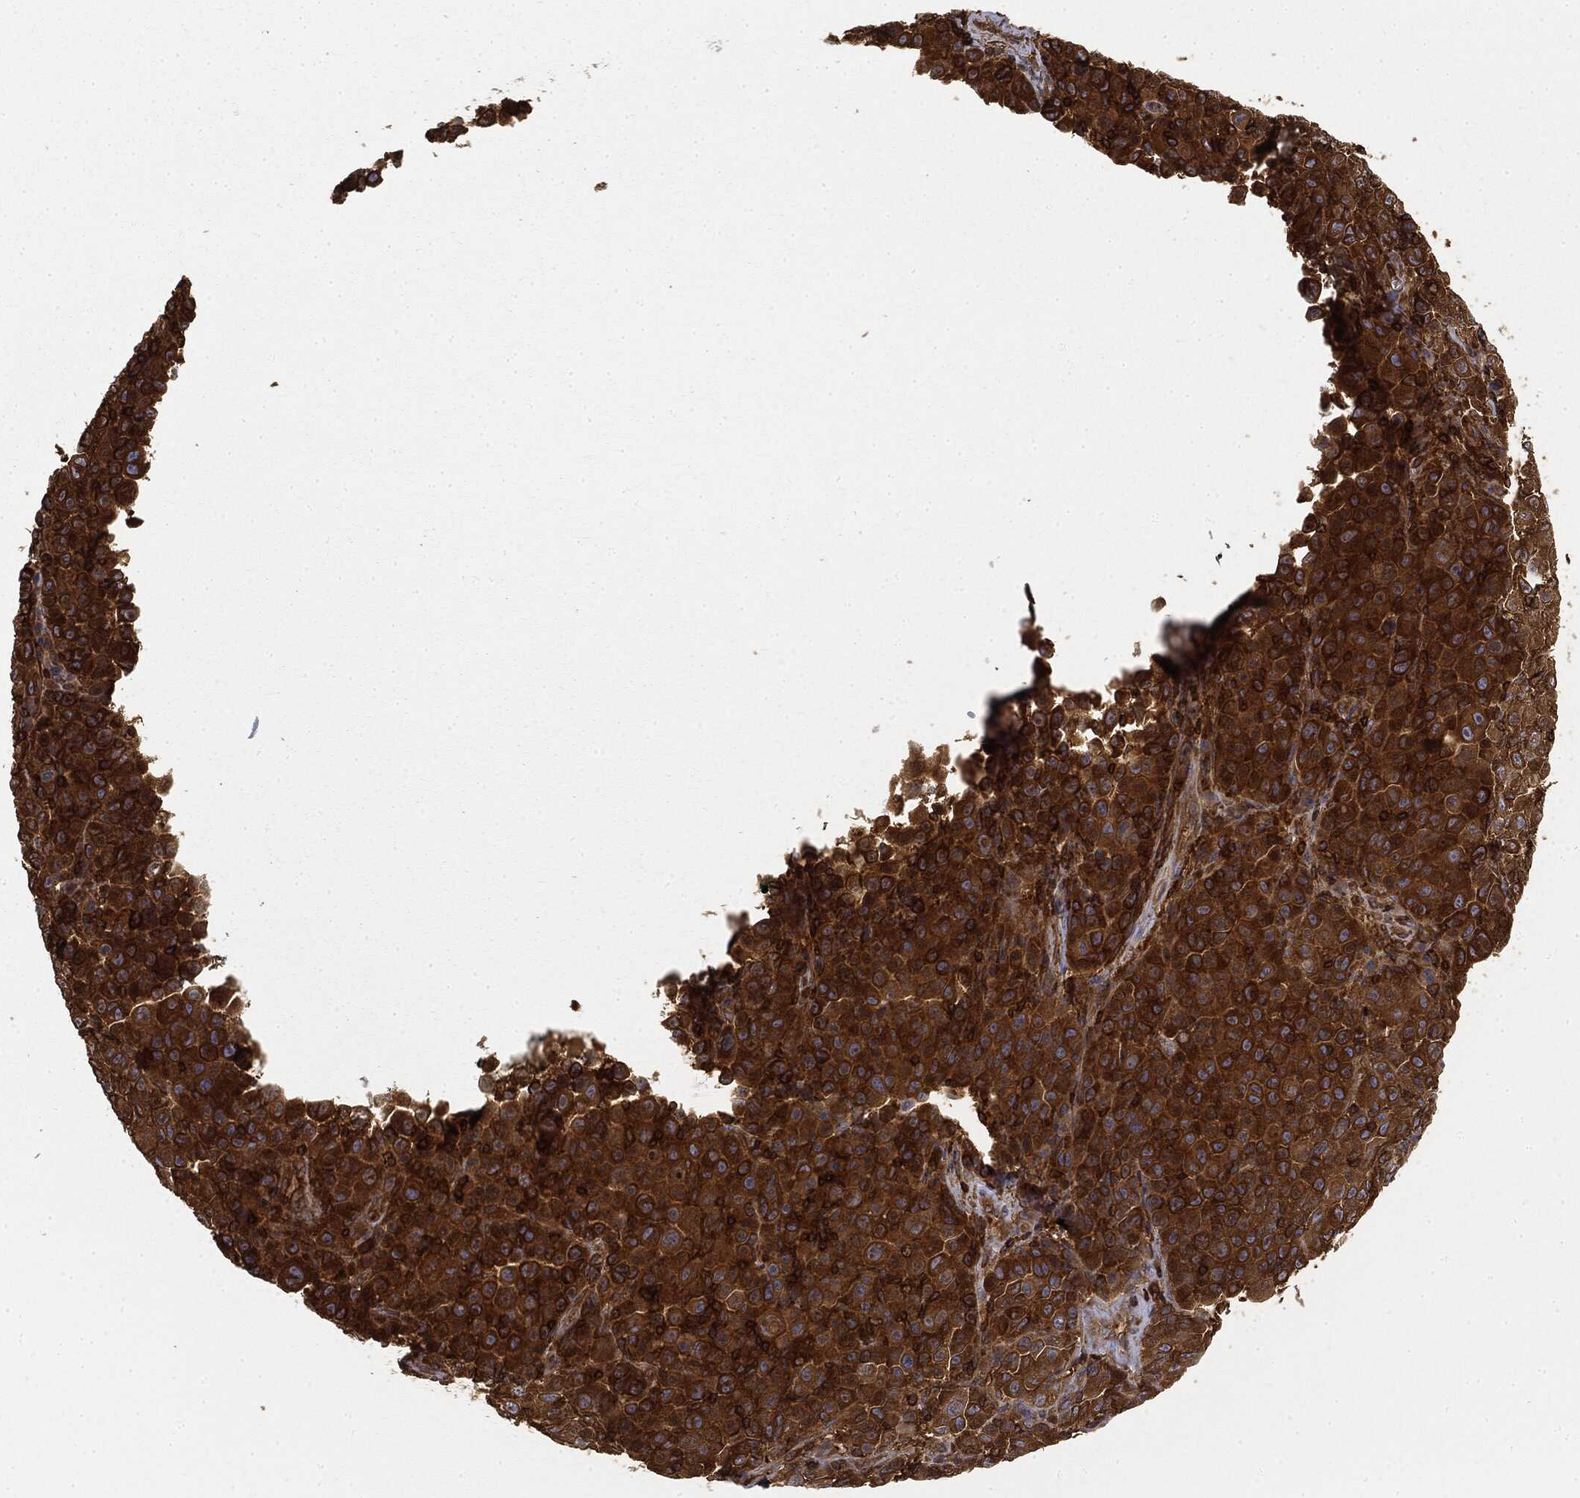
{"staining": {"intensity": "strong", "quantity": ">75%", "location": "cytoplasmic/membranous"}, "tissue": "melanoma", "cell_type": "Tumor cells", "image_type": "cancer", "snomed": [{"axis": "morphology", "description": "Malignant melanoma, NOS"}, {"axis": "topography", "description": "Skin"}], "caption": "Strong cytoplasmic/membranous staining for a protein is present in about >75% of tumor cells of malignant melanoma using IHC.", "gene": "WDR1", "patient": {"sex": "female", "age": 57}}